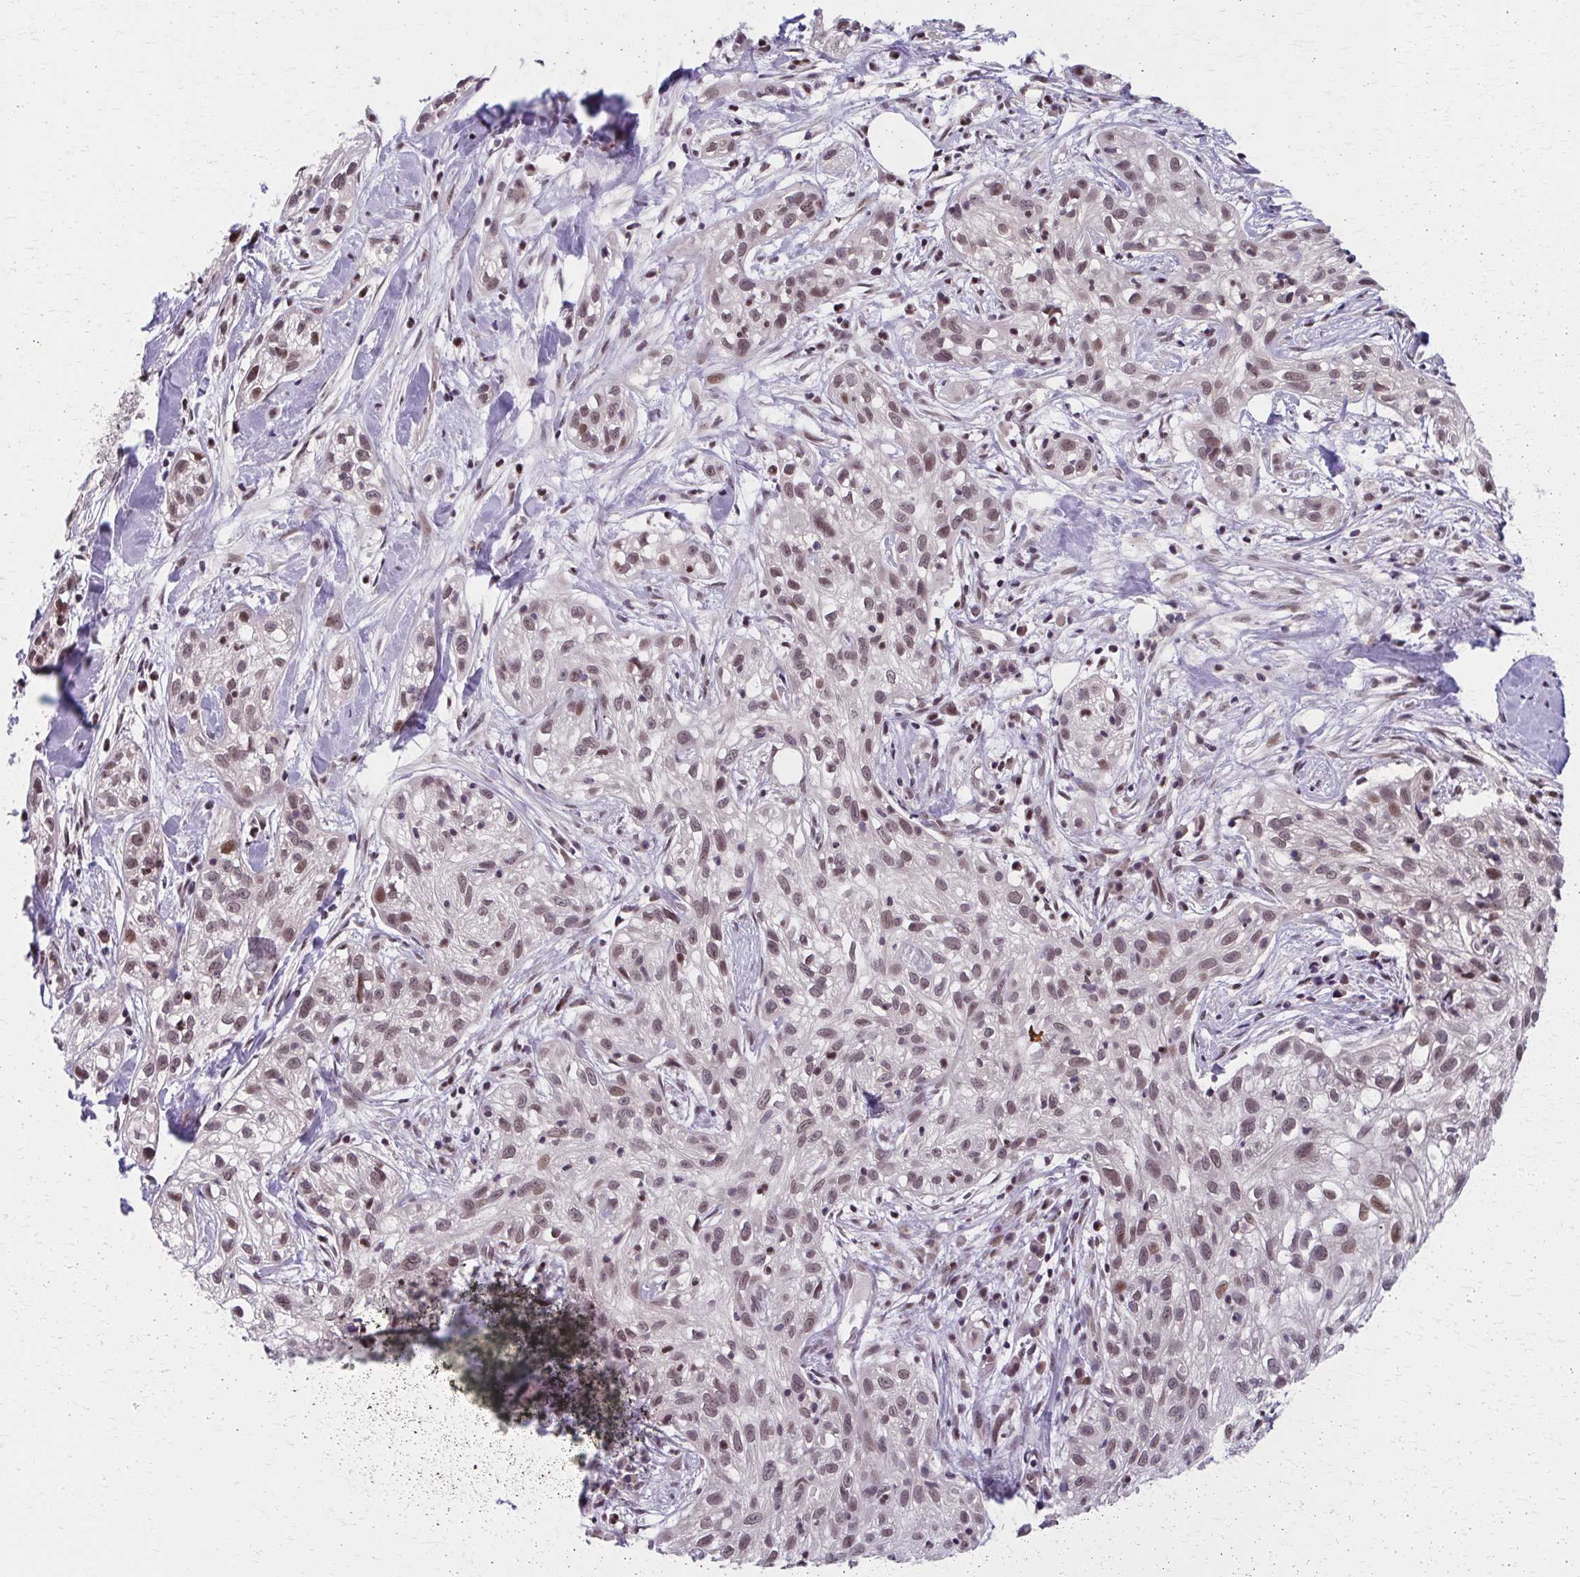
{"staining": {"intensity": "weak", "quantity": ">75%", "location": "nuclear"}, "tissue": "skin cancer", "cell_type": "Tumor cells", "image_type": "cancer", "snomed": [{"axis": "morphology", "description": "Squamous cell carcinoma, NOS"}, {"axis": "topography", "description": "Skin"}], "caption": "Human skin squamous cell carcinoma stained with a protein marker exhibits weak staining in tumor cells.", "gene": "SETBP1", "patient": {"sex": "male", "age": 82}}